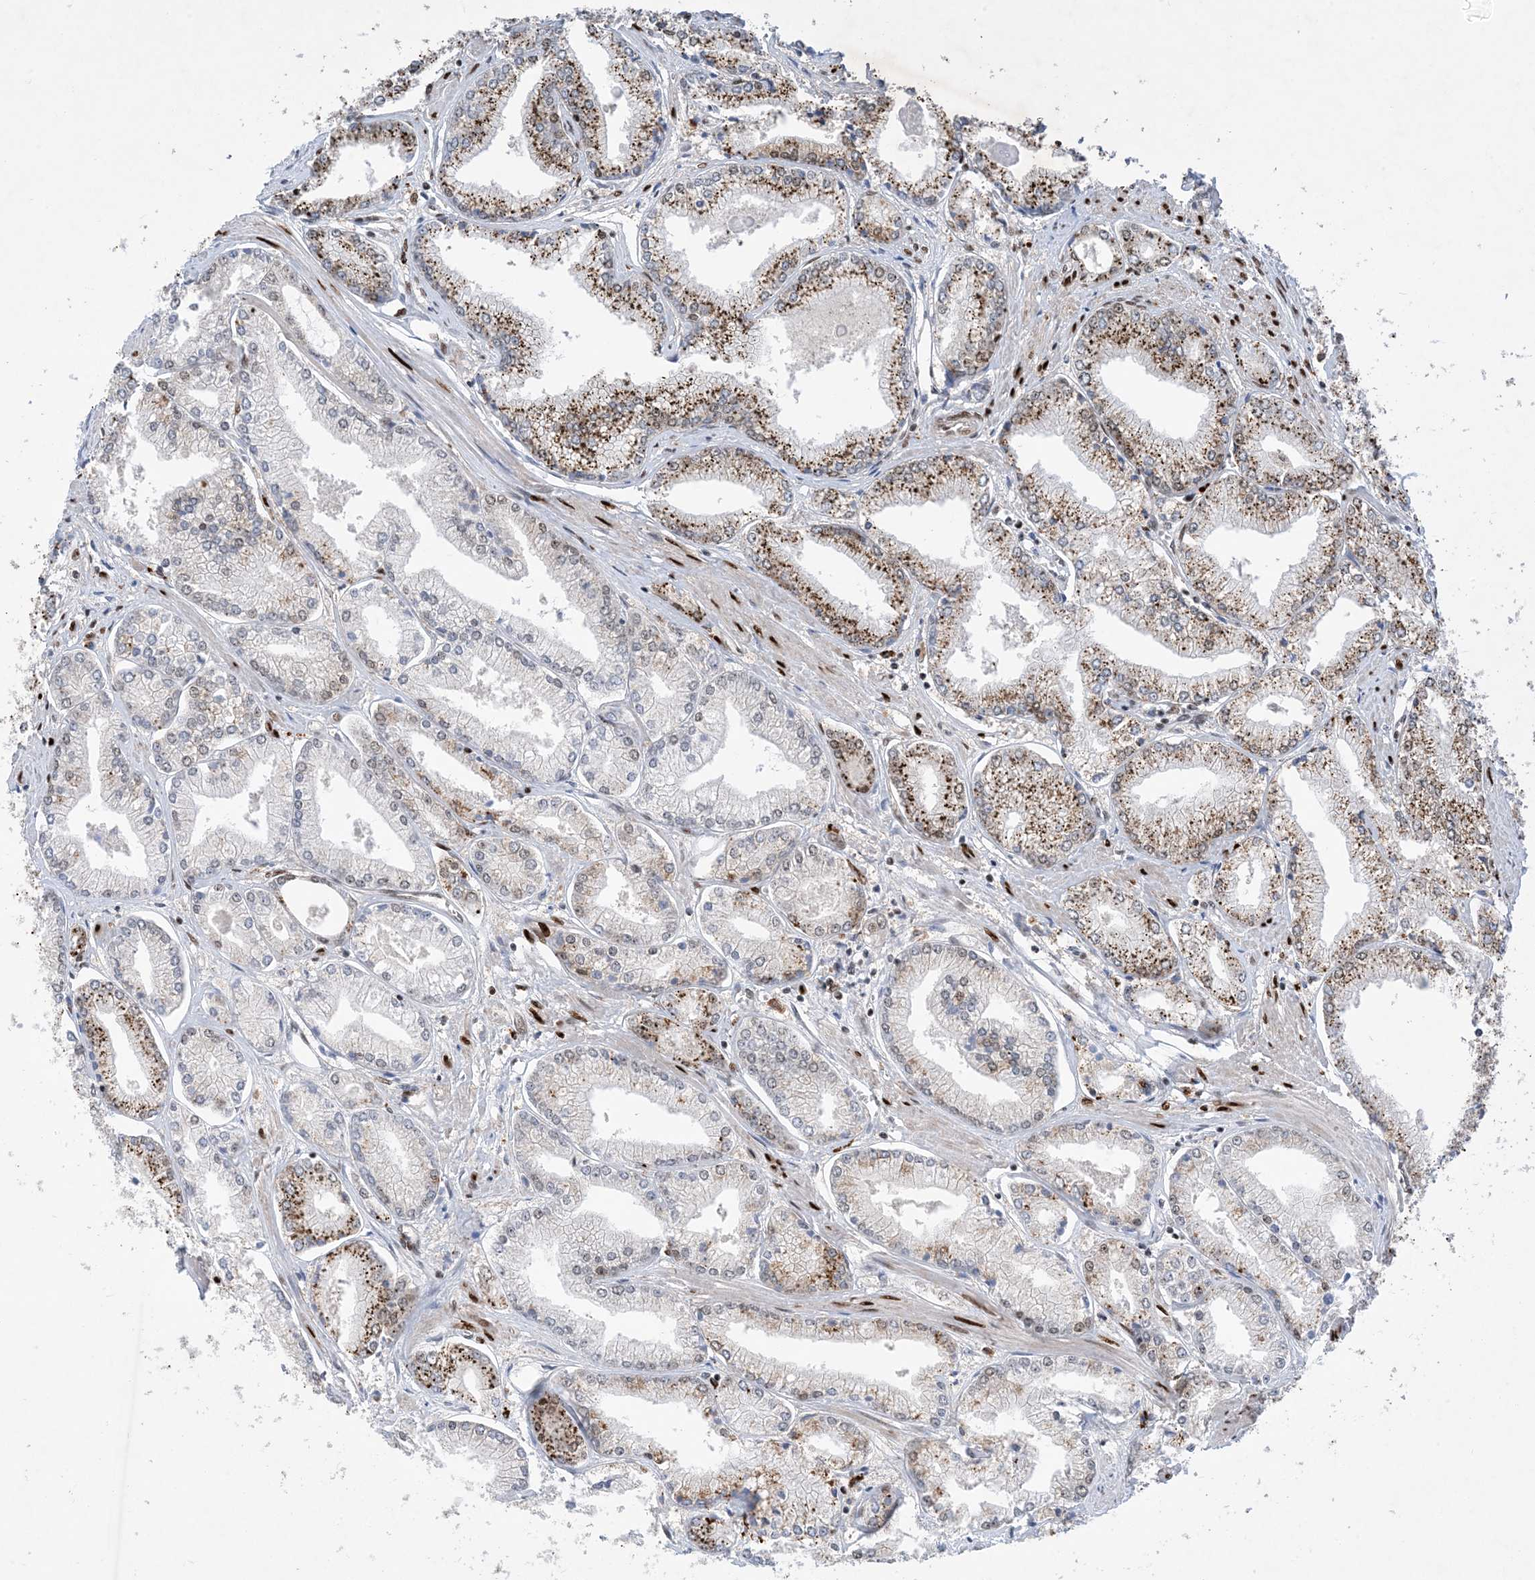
{"staining": {"intensity": "moderate", "quantity": "<25%", "location": "nuclear"}, "tissue": "prostate cancer", "cell_type": "Tumor cells", "image_type": "cancer", "snomed": [{"axis": "morphology", "description": "Adenocarcinoma, Low grade"}, {"axis": "topography", "description": "Prostate"}], "caption": "Protein expression by IHC reveals moderate nuclear staining in approximately <25% of tumor cells in low-grade adenocarcinoma (prostate). The staining was performed using DAB (3,3'-diaminobenzidine), with brown indicating positive protein expression. Nuclei are stained blue with hematoxylin.", "gene": "TSPYL1", "patient": {"sex": "male", "age": 60}}